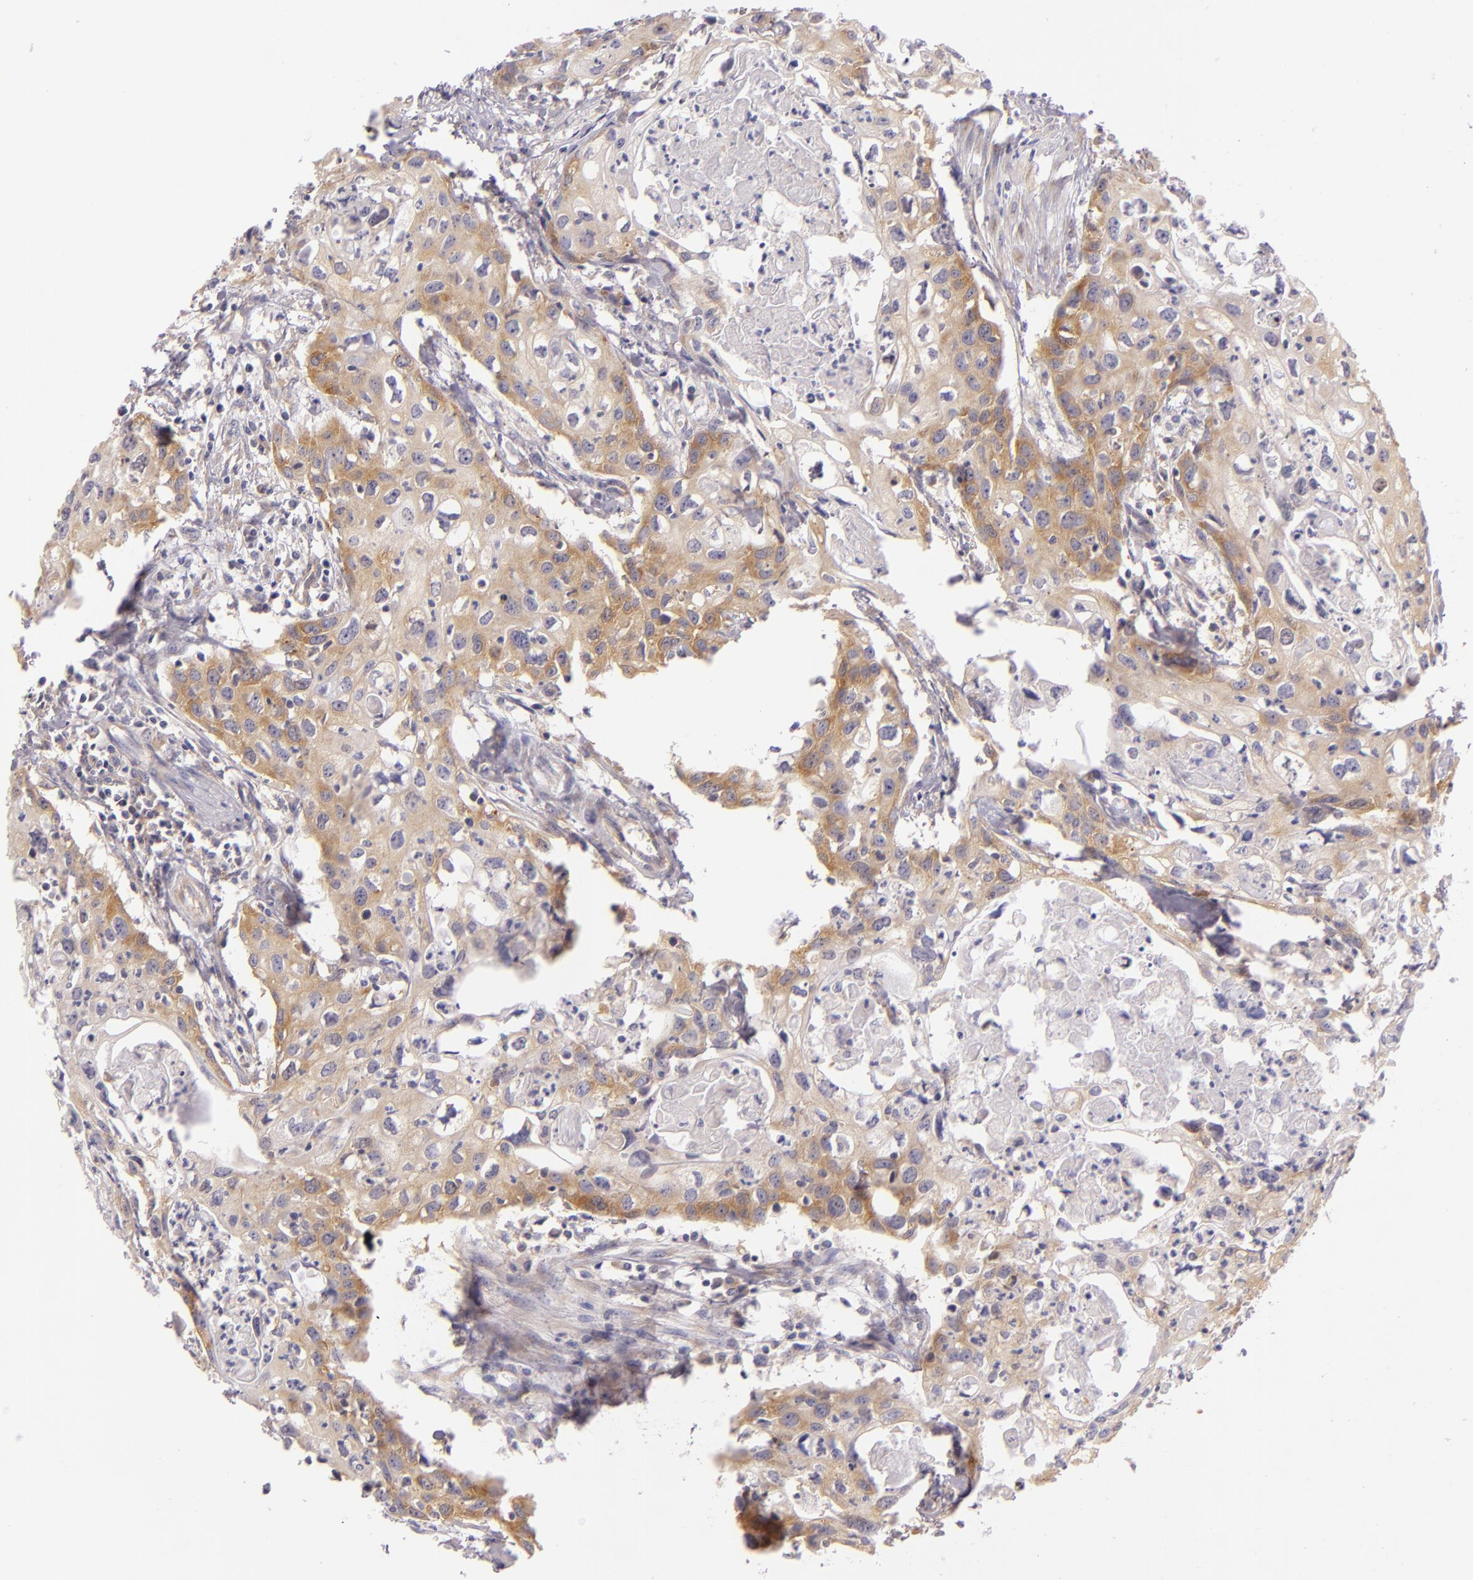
{"staining": {"intensity": "moderate", "quantity": "25%-75%", "location": "cytoplasmic/membranous"}, "tissue": "urothelial cancer", "cell_type": "Tumor cells", "image_type": "cancer", "snomed": [{"axis": "morphology", "description": "Urothelial carcinoma, High grade"}, {"axis": "topography", "description": "Urinary bladder"}], "caption": "DAB immunohistochemical staining of urothelial cancer exhibits moderate cytoplasmic/membranous protein staining in approximately 25%-75% of tumor cells.", "gene": "UPF3B", "patient": {"sex": "male", "age": 54}}